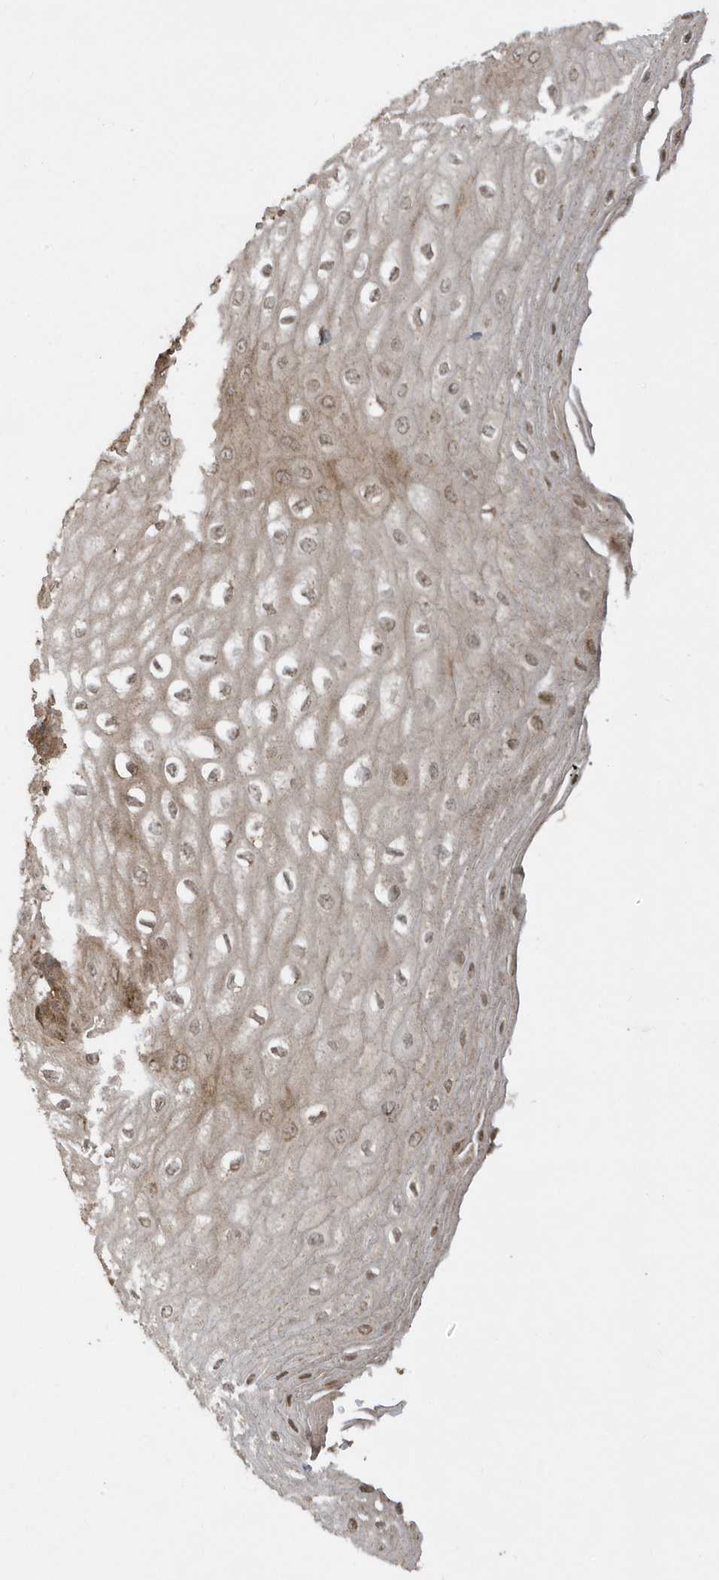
{"staining": {"intensity": "weak", "quantity": ">75%", "location": "cytoplasmic/membranous,nuclear"}, "tissue": "esophagus", "cell_type": "Squamous epithelial cells", "image_type": "normal", "snomed": [{"axis": "morphology", "description": "Normal tissue, NOS"}, {"axis": "topography", "description": "Esophagus"}], "caption": "A photomicrograph of human esophagus stained for a protein reveals weak cytoplasmic/membranous,nuclear brown staining in squamous epithelial cells. (brown staining indicates protein expression, while blue staining denotes nuclei).", "gene": "STAMBP", "patient": {"sex": "male", "age": 60}}